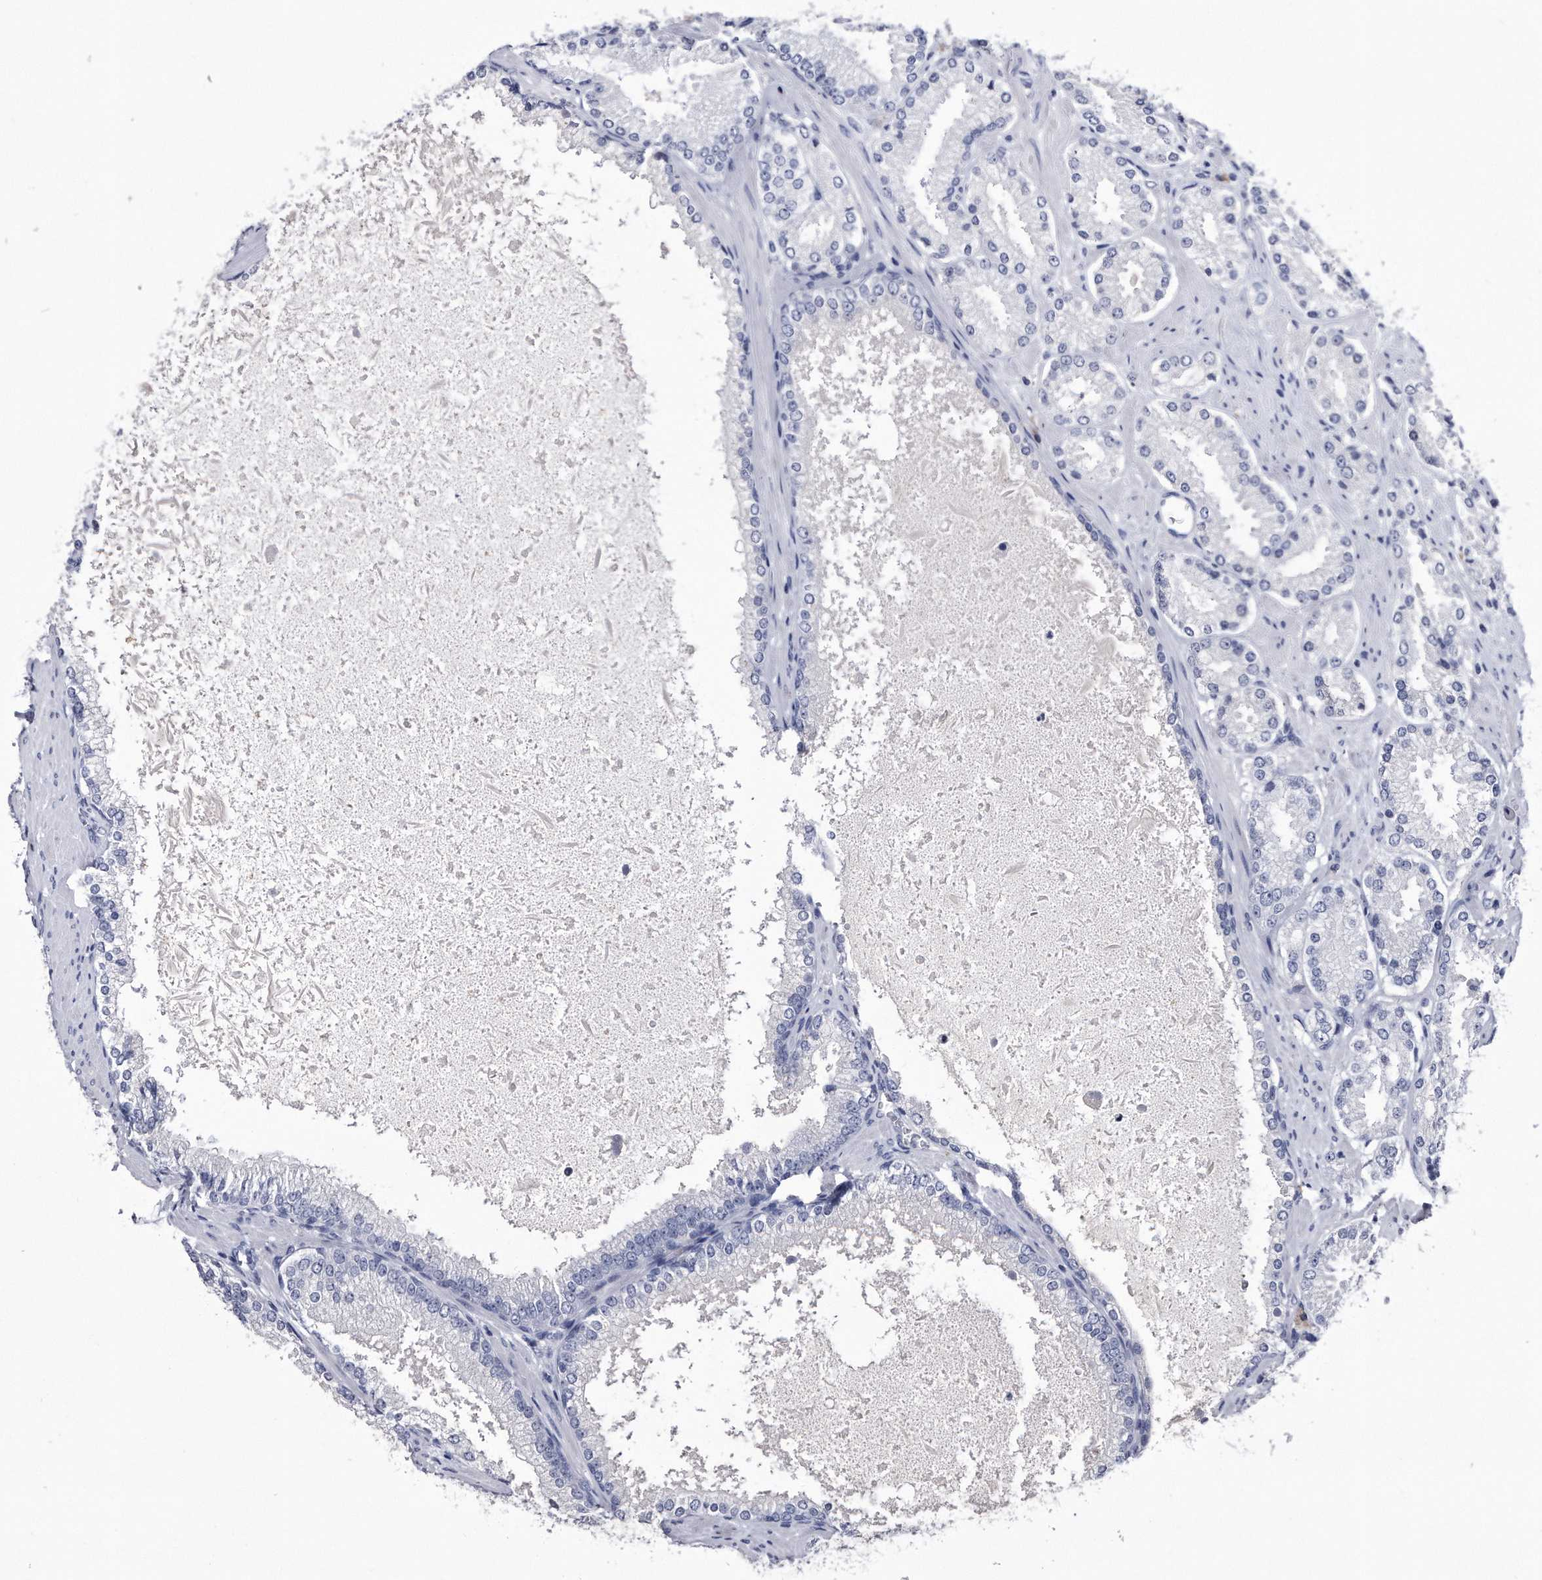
{"staining": {"intensity": "negative", "quantity": "none", "location": "none"}, "tissue": "prostate cancer", "cell_type": "Tumor cells", "image_type": "cancer", "snomed": [{"axis": "morphology", "description": "Adenocarcinoma, High grade"}, {"axis": "topography", "description": "Prostate"}], "caption": "Human adenocarcinoma (high-grade) (prostate) stained for a protein using immunohistochemistry displays no staining in tumor cells.", "gene": "KCTD8", "patient": {"sex": "male", "age": 73}}